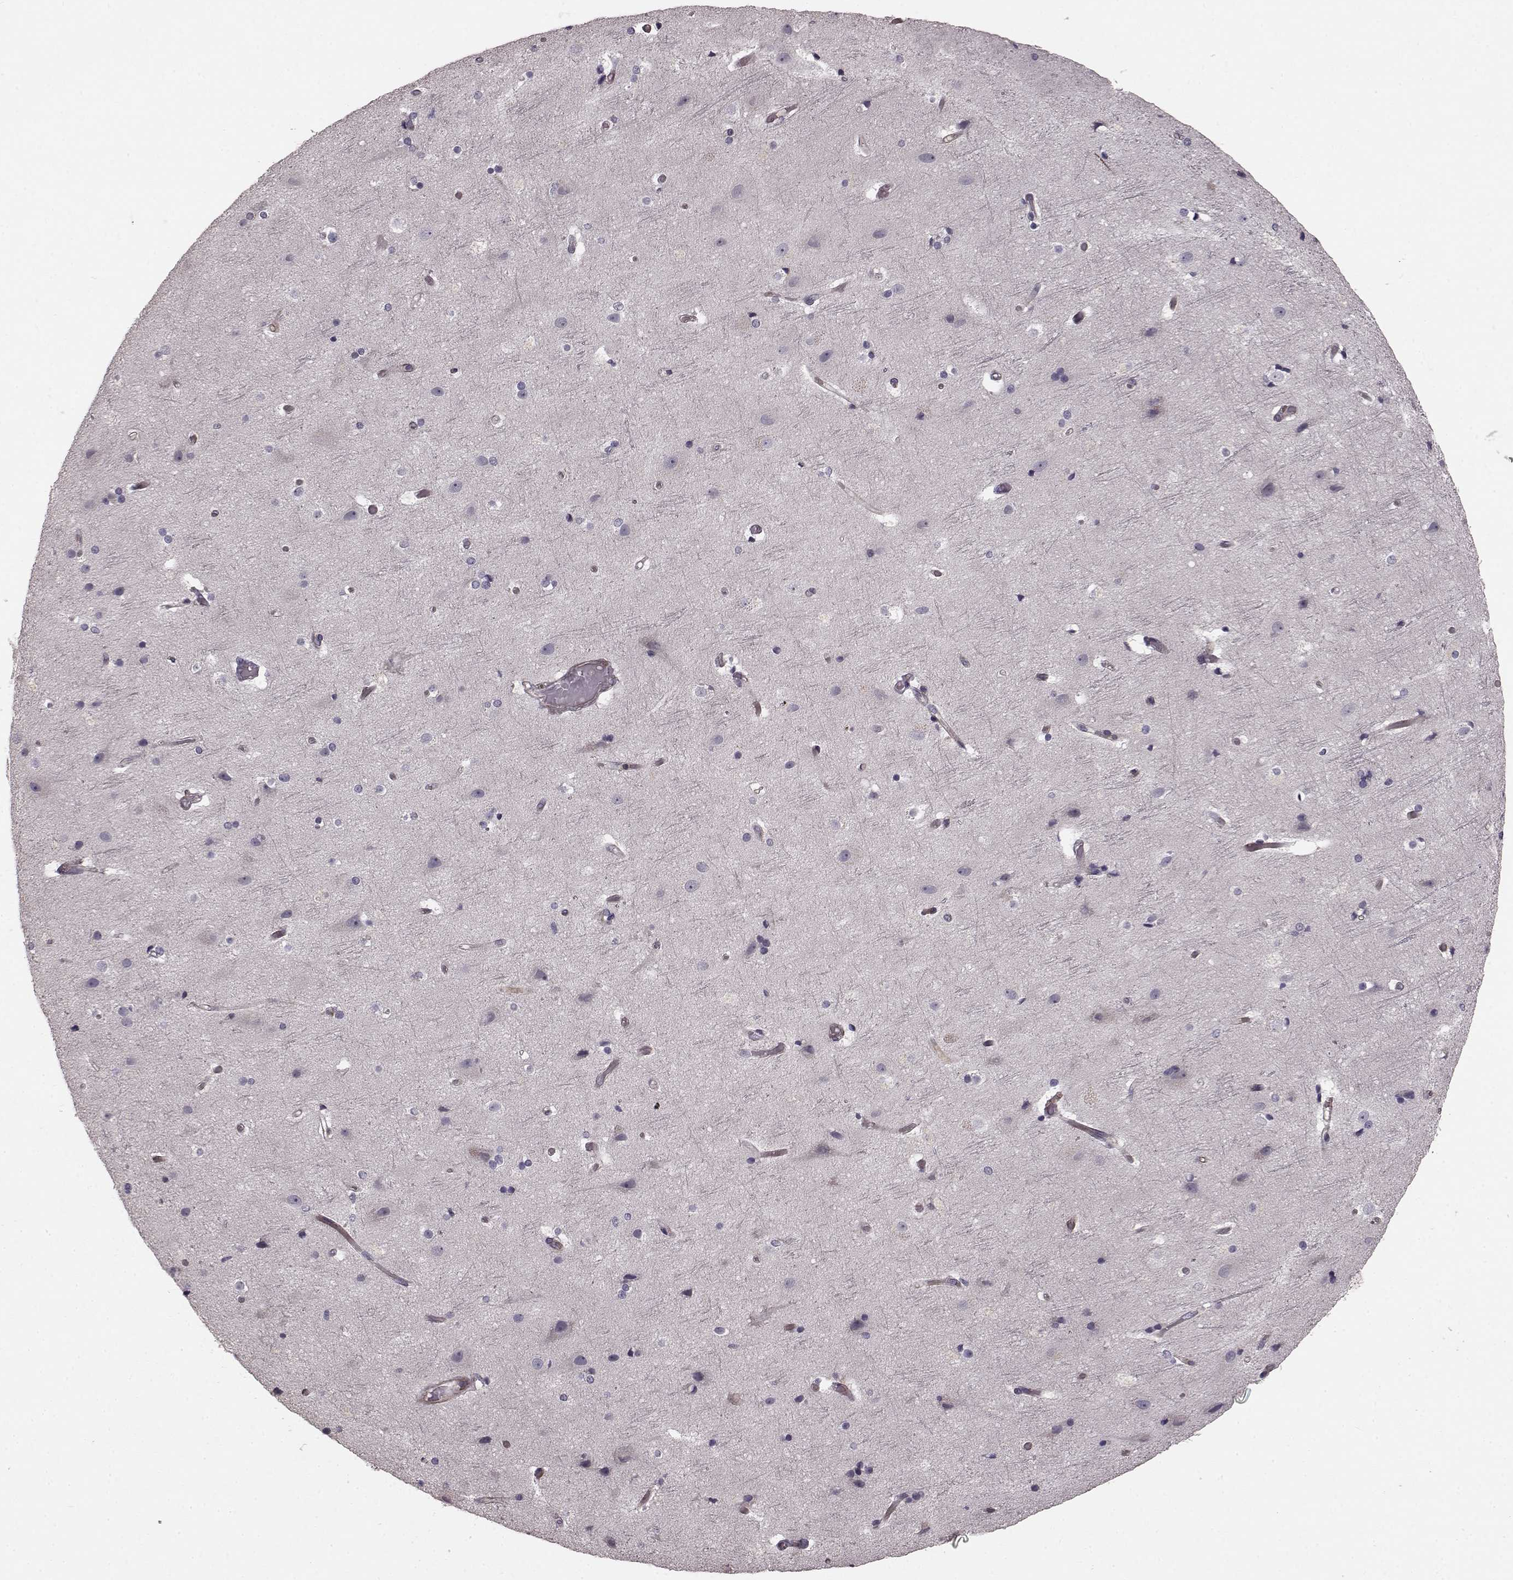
{"staining": {"intensity": "weak", "quantity": "<25%", "location": "cytoplasmic/membranous"}, "tissue": "cerebral cortex", "cell_type": "Endothelial cells", "image_type": "normal", "snomed": [{"axis": "morphology", "description": "Normal tissue, NOS"}, {"axis": "topography", "description": "Cerebral cortex"}], "caption": "This is a image of immunohistochemistry (IHC) staining of unremarkable cerebral cortex, which shows no staining in endothelial cells. (Brightfield microscopy of DAB (3,3'-diaminobenzidine) immunohistochemistry at high magnification).", "gene": "SLC22A18", "patient": {"sex": "female", "age": 52}}